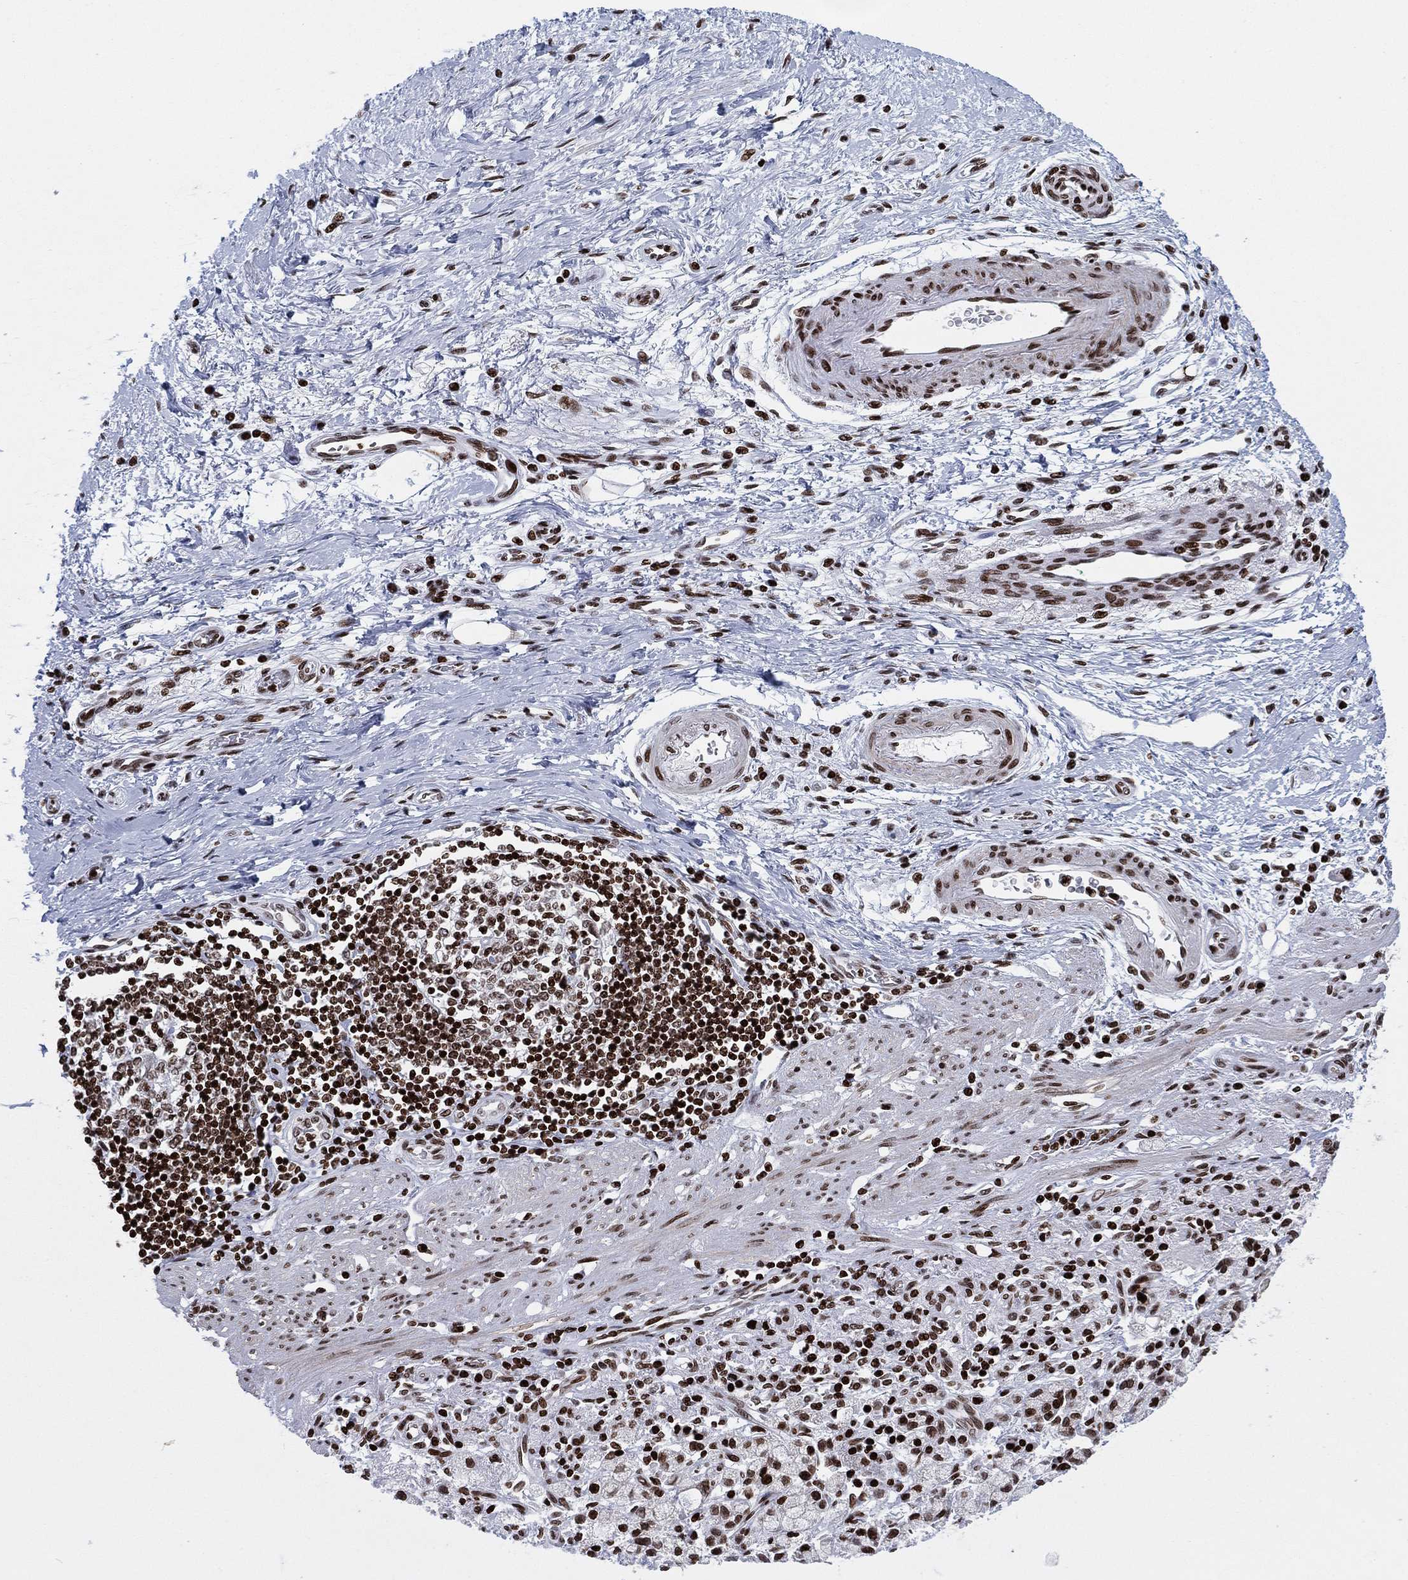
{"staining": {"intensity": "strong", "quantity": "<25%", "location": "nuclear"}, "tissue": "stomach cancer", "cell_type": "Tumor cells", "image_type": "cancer", "snomed": [{"axis": "morphology", "description": "Adenocarcinoma, NOS"}, {"axis": "topography", "description": "Stomach"}], "caption": "Protein analysis of stomach adenocarcinoma tissue shows strong nuclear staining in about <25% of tumor cells.", "gene": "MFSD14A", "patient": {"sex": "male", "age": 58}}